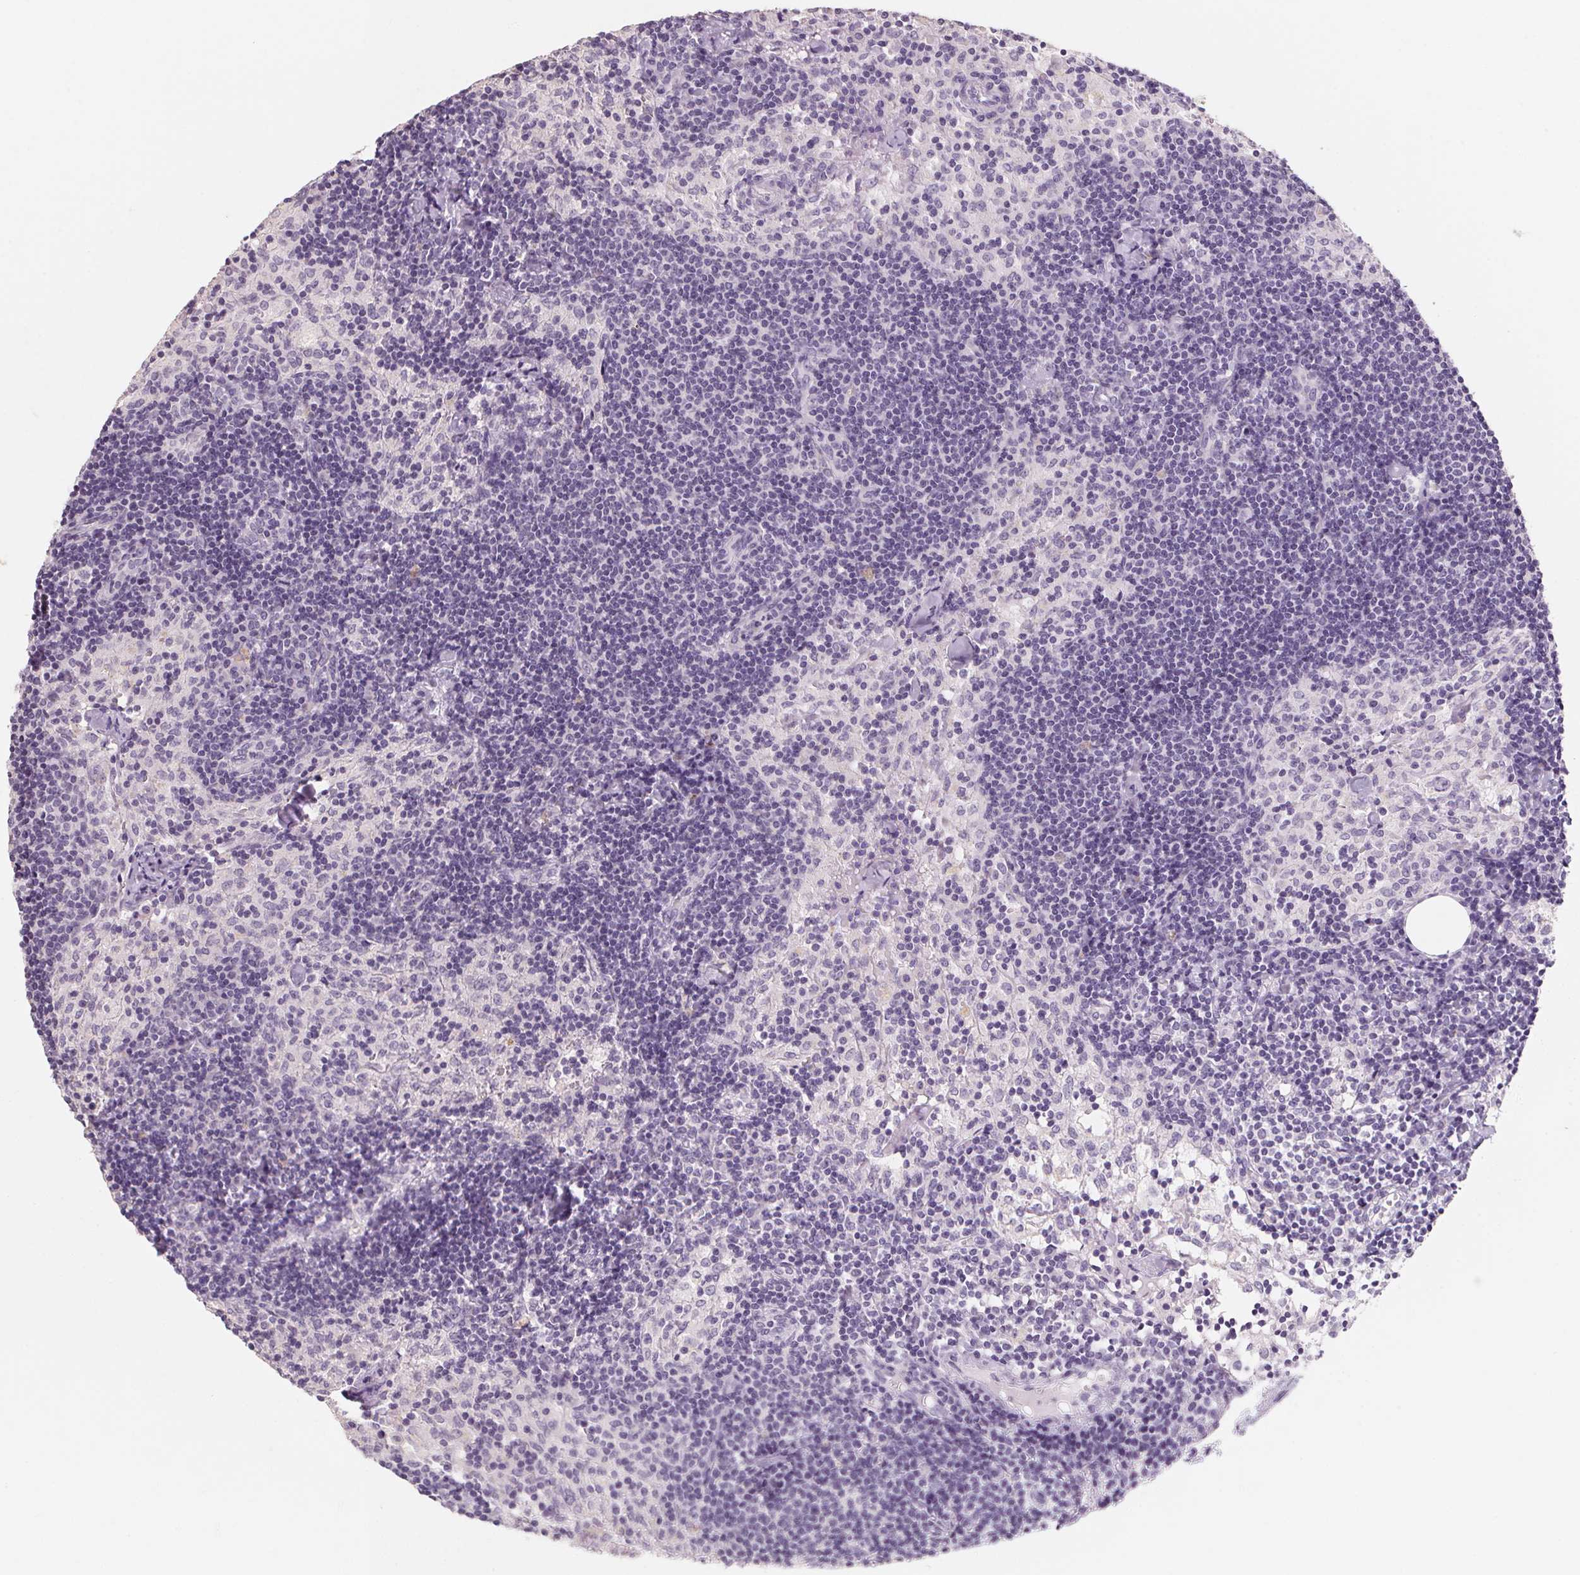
{"staining": {"intensity": "negative", "quantity": "none", "location": "none"}, "tissue": "lymph node", "cell_type": "Germinal center cells", "image_type": "normal", "snomed": [{"axis": "morphology", "description": "Normal tissue, NOS"}, {"axis": "topography", "description": "Lymph node"}], "caption": "IHC image of unremarkable lymph node: lymph node stained with DAB (3,3'-diaminobenzidine) exhibits no significant protein expression in germinal center cells. (Immunohistochemistry, brightfield microscopy, high magnification).", "gene": "CAPZA3", "patient": {"sex": "female", "age": 69}}